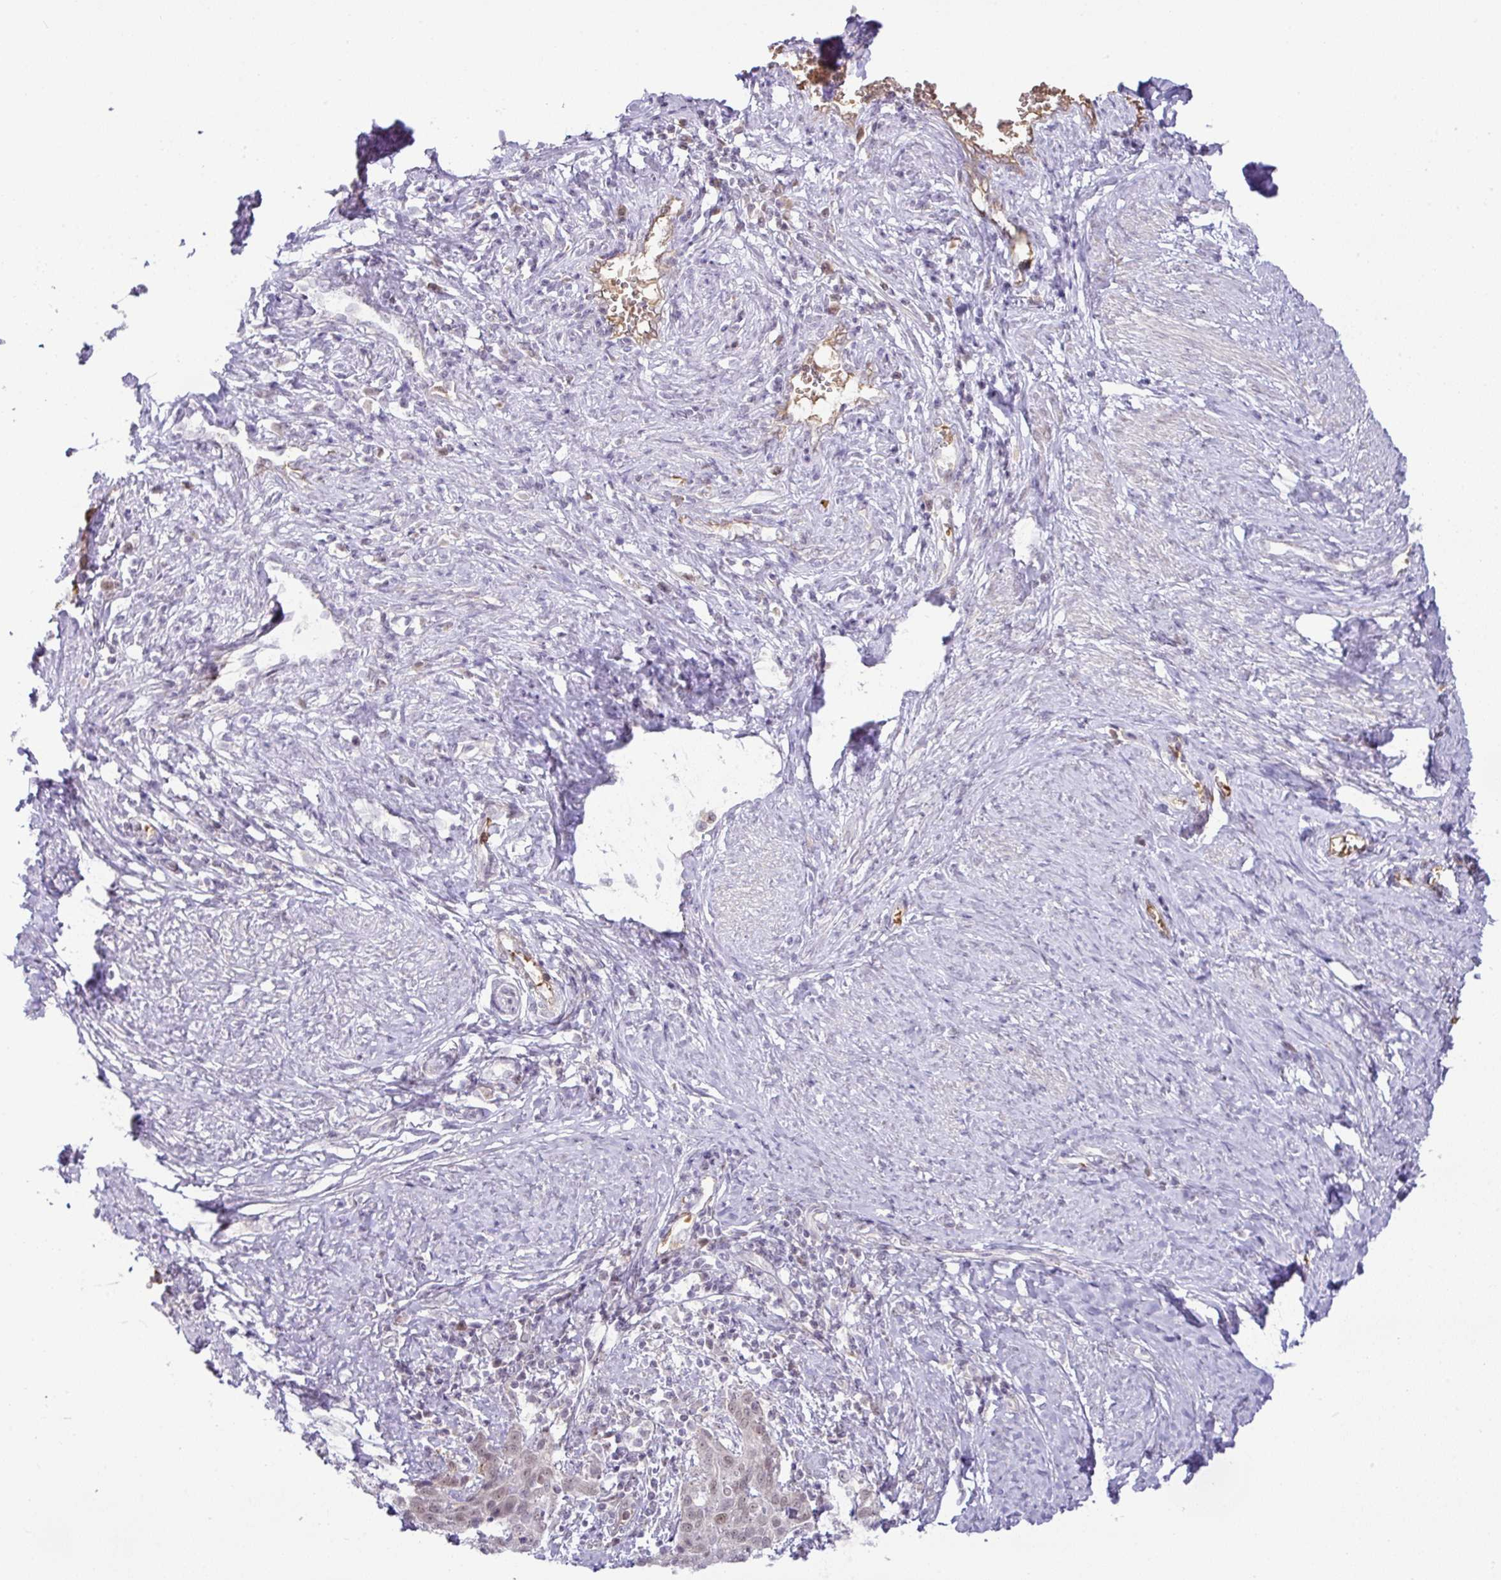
{"staining": {"intensity": "weak", "quantity": "25%-75%", "location": "nuclear"}, "tissue": "cervical cancer", "cell_type": "Tumor cells", "image_type": "cancer", "snomed": [{"axis": "morphology", "description": "Squamous cell carcinoma, NOS"}, {"axis": "topography", "description": "Cervix"}], "caption": "Cervical cancer (squamous cell carcinoma) stained for a protein (brown) shows weak nuclear positive staining in approximately 25%-75% of tumor cells.", "gene": "PARP2", "patient": {"sex": "female", "age": 39}}